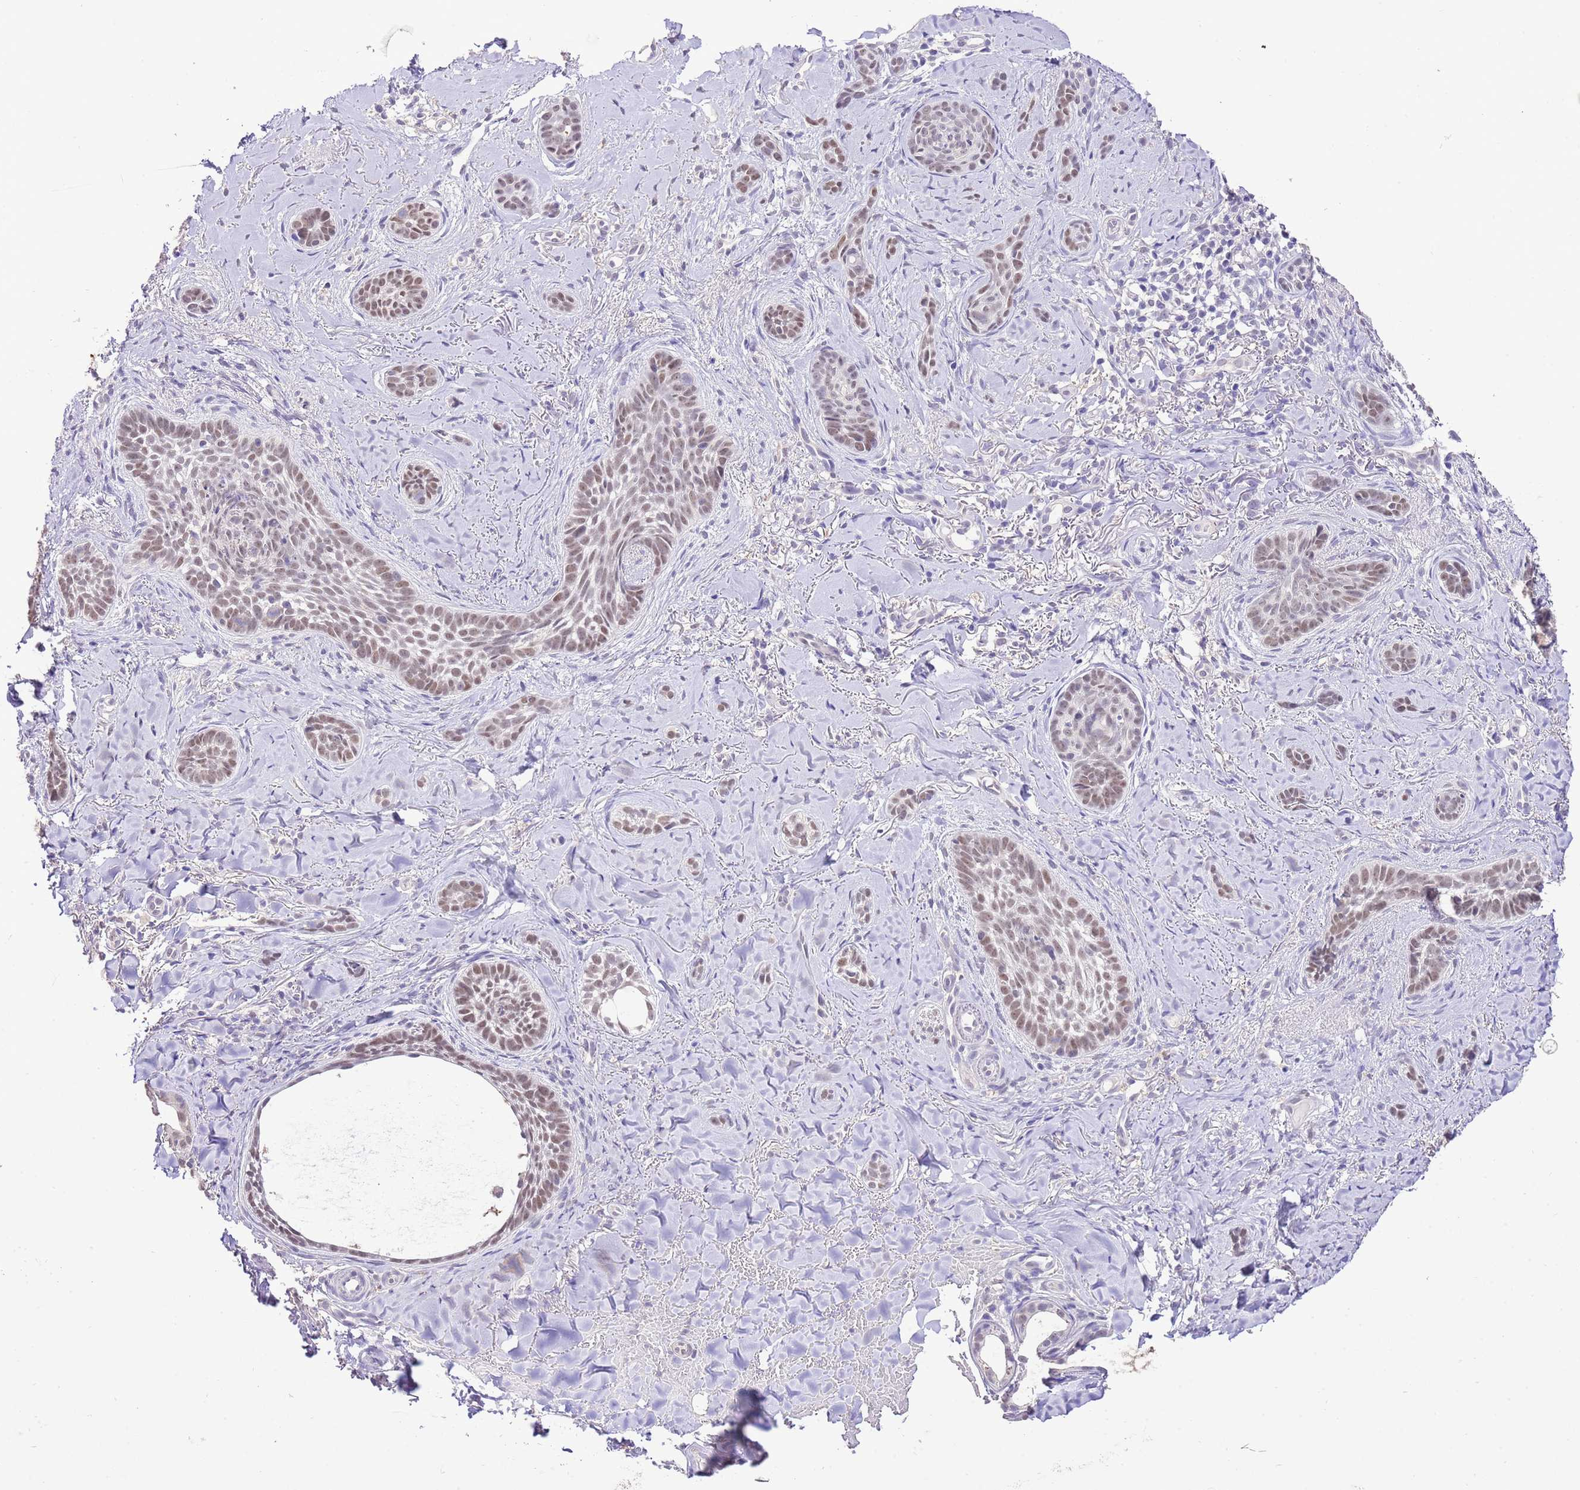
{"staining": {"intensity": "moderate", "quantity": ">75%", "location": "nuclear"}, "tissue": "skin cancer", "cell_type": "Tumor cells", "image_type": "cancer", "snomed": [{"axis": "morphology", "description": "Basal cell carcinoma"}, {"axis": "topography", "description": "Skin"}], "caption": "Protein expression by IHC demonstrates moderate nuclear staining in about >75% of tumor cells in basal cell carcinoma (skin).", "gene": "IZUMO4", "patient": {"sex": "female", "age": 55}}